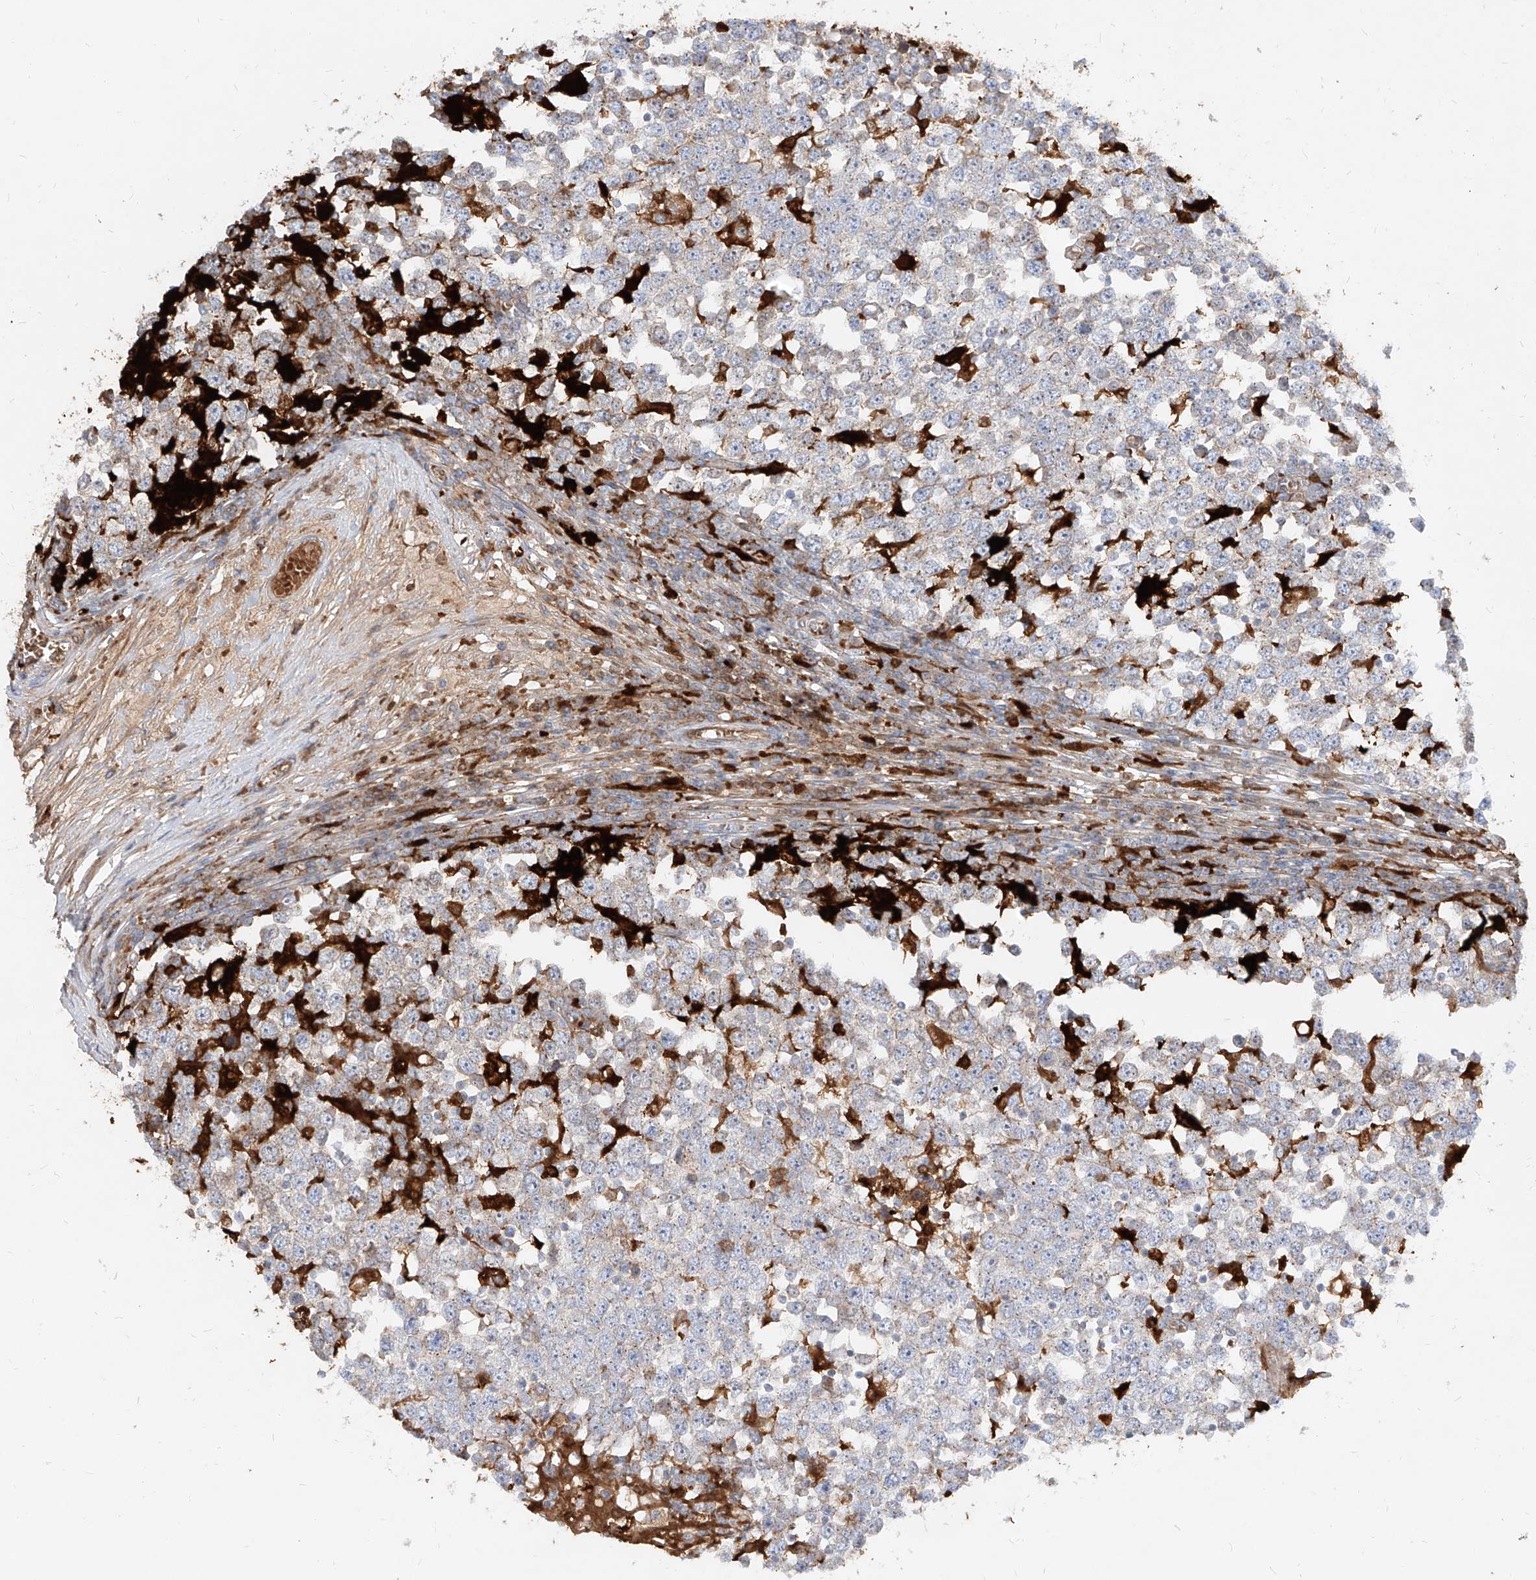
{"staining": {"intensity": "negative", "quantity": "none", "location": "none"}, "tissue": "testis cancer", "cell_type": "Tumor cells", "image_type": "cancer", "snomed": [{"axis": "morphology", "description": "Seminoma, NOS"}, {"axis": "topography", "description": "Testis"}], "caption": "This is a photomicrograph of immunohistochemistry (IHC) staining of testis seminoma, which shows no expression in tumor cells.", "gene": "KYNU", "patient": {"sex": "male", "age": 65}}